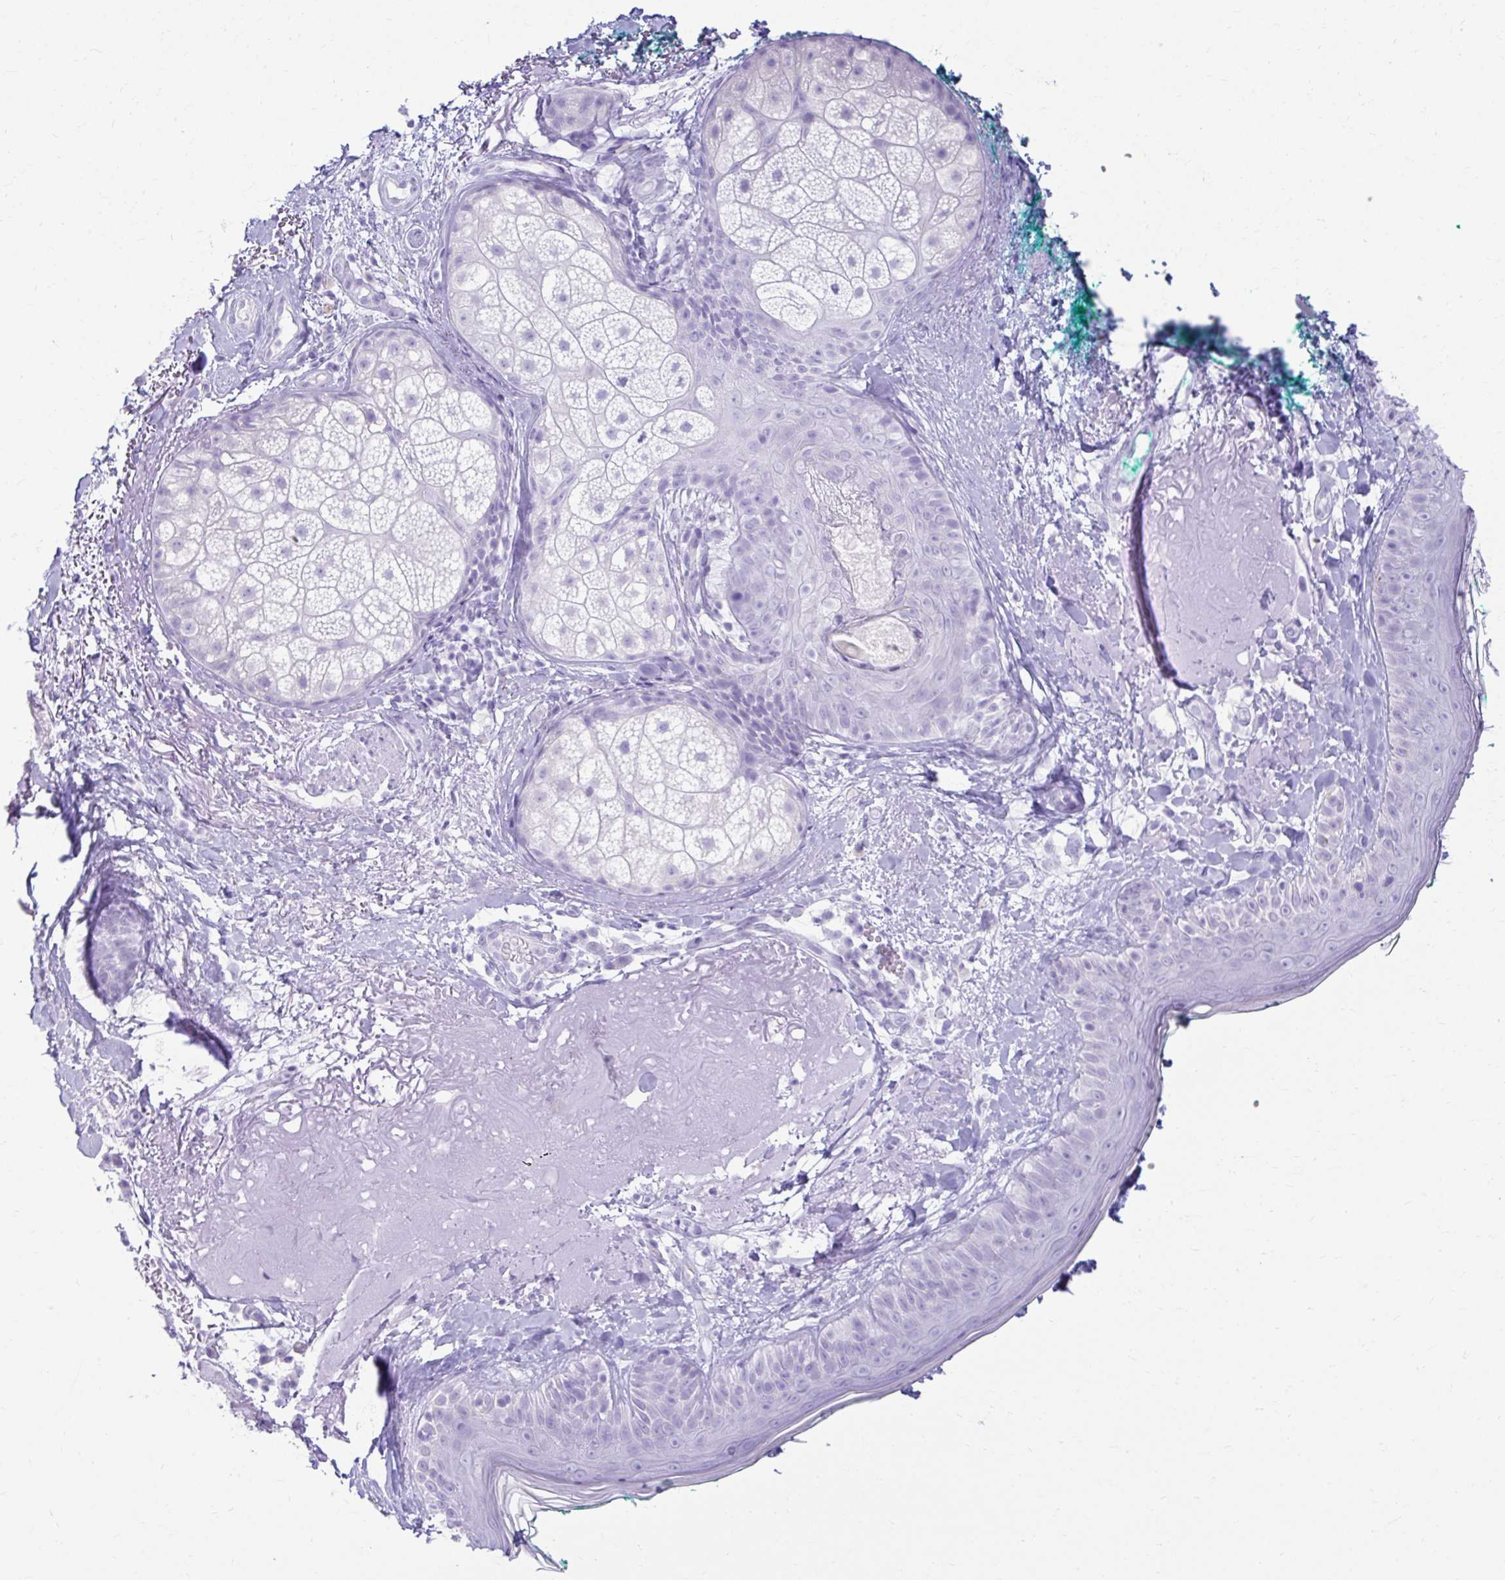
{"staining": {"intensity": "negative", "quantity": "none", "location": "none"}, "tissue": "skin", "cell_type": "Fibroblasts", "image_type": "normal", "snomed": [{"axis": "morphology", "description": "Normal tissue, NOS"}, {"axis": "topography", "description": "Skin"}], "caption": "Immunohistochemistry photomicrograph of benign skin stained for a protein (brown), which demonstrates no expression in fibroblasts.", "gene": "ATP4B", "patient": {"sex": "male", "age": 73}}